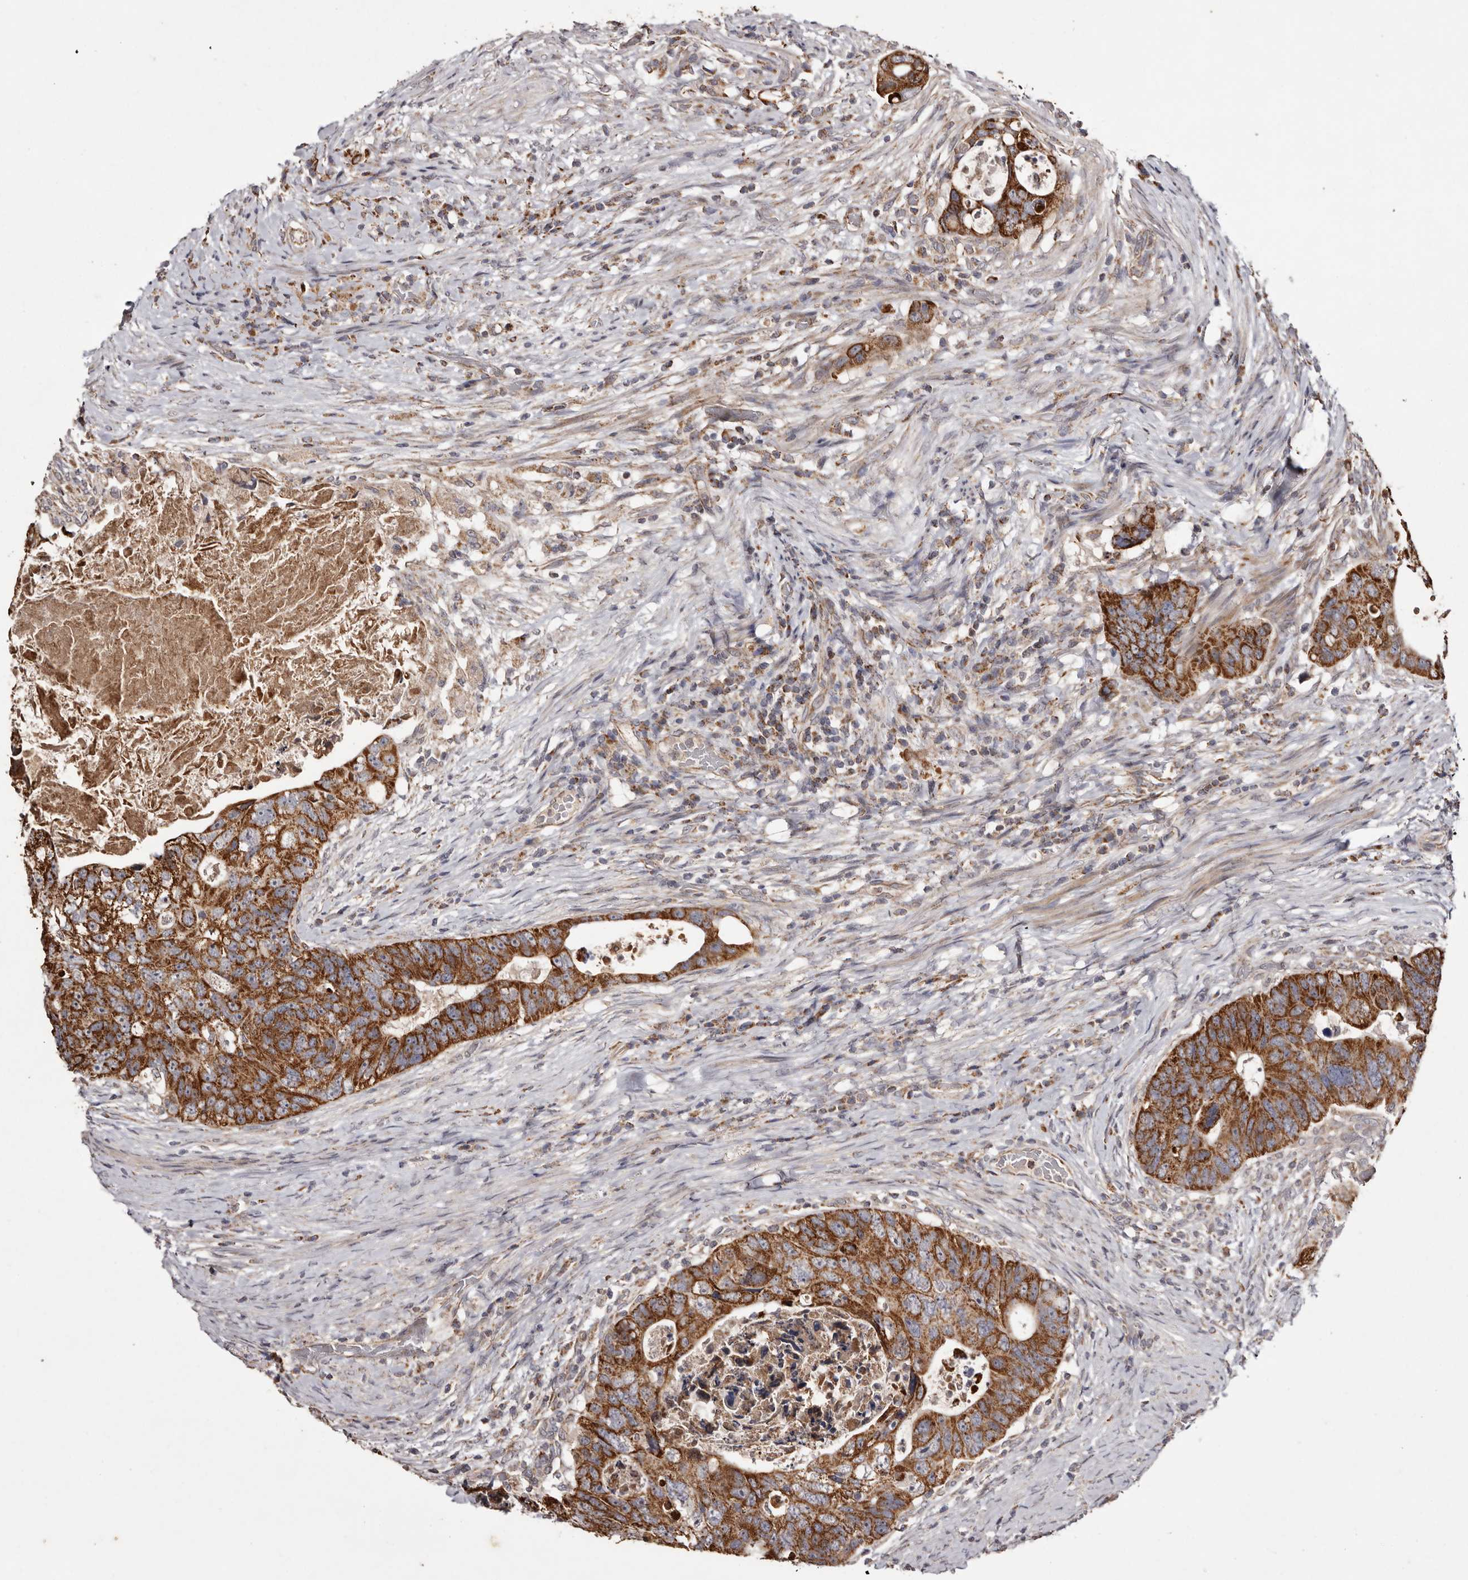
{"staining": {"intensity": "strong", "quantity": ">75%", "location": "cytoplasmic/membranous"}, "tissue": "colorectal cancer", "cell_type": "Tumor cells", "image_type": "cancer", "snomed": [{"axis": "morphology", "description": "Adenocarcinoma, NOS"}, {"axis": "topography", "description": "Rectum"}], "caption": "Strong cytoplasmic/membranous positivity for a protein is identified in about >75% of tumor cells of colorectal cancer (adenocarcinoma) using immunohistochemistry.", "gene": "CPLANE2", "patient": {"sex": "male", "age": 59}}